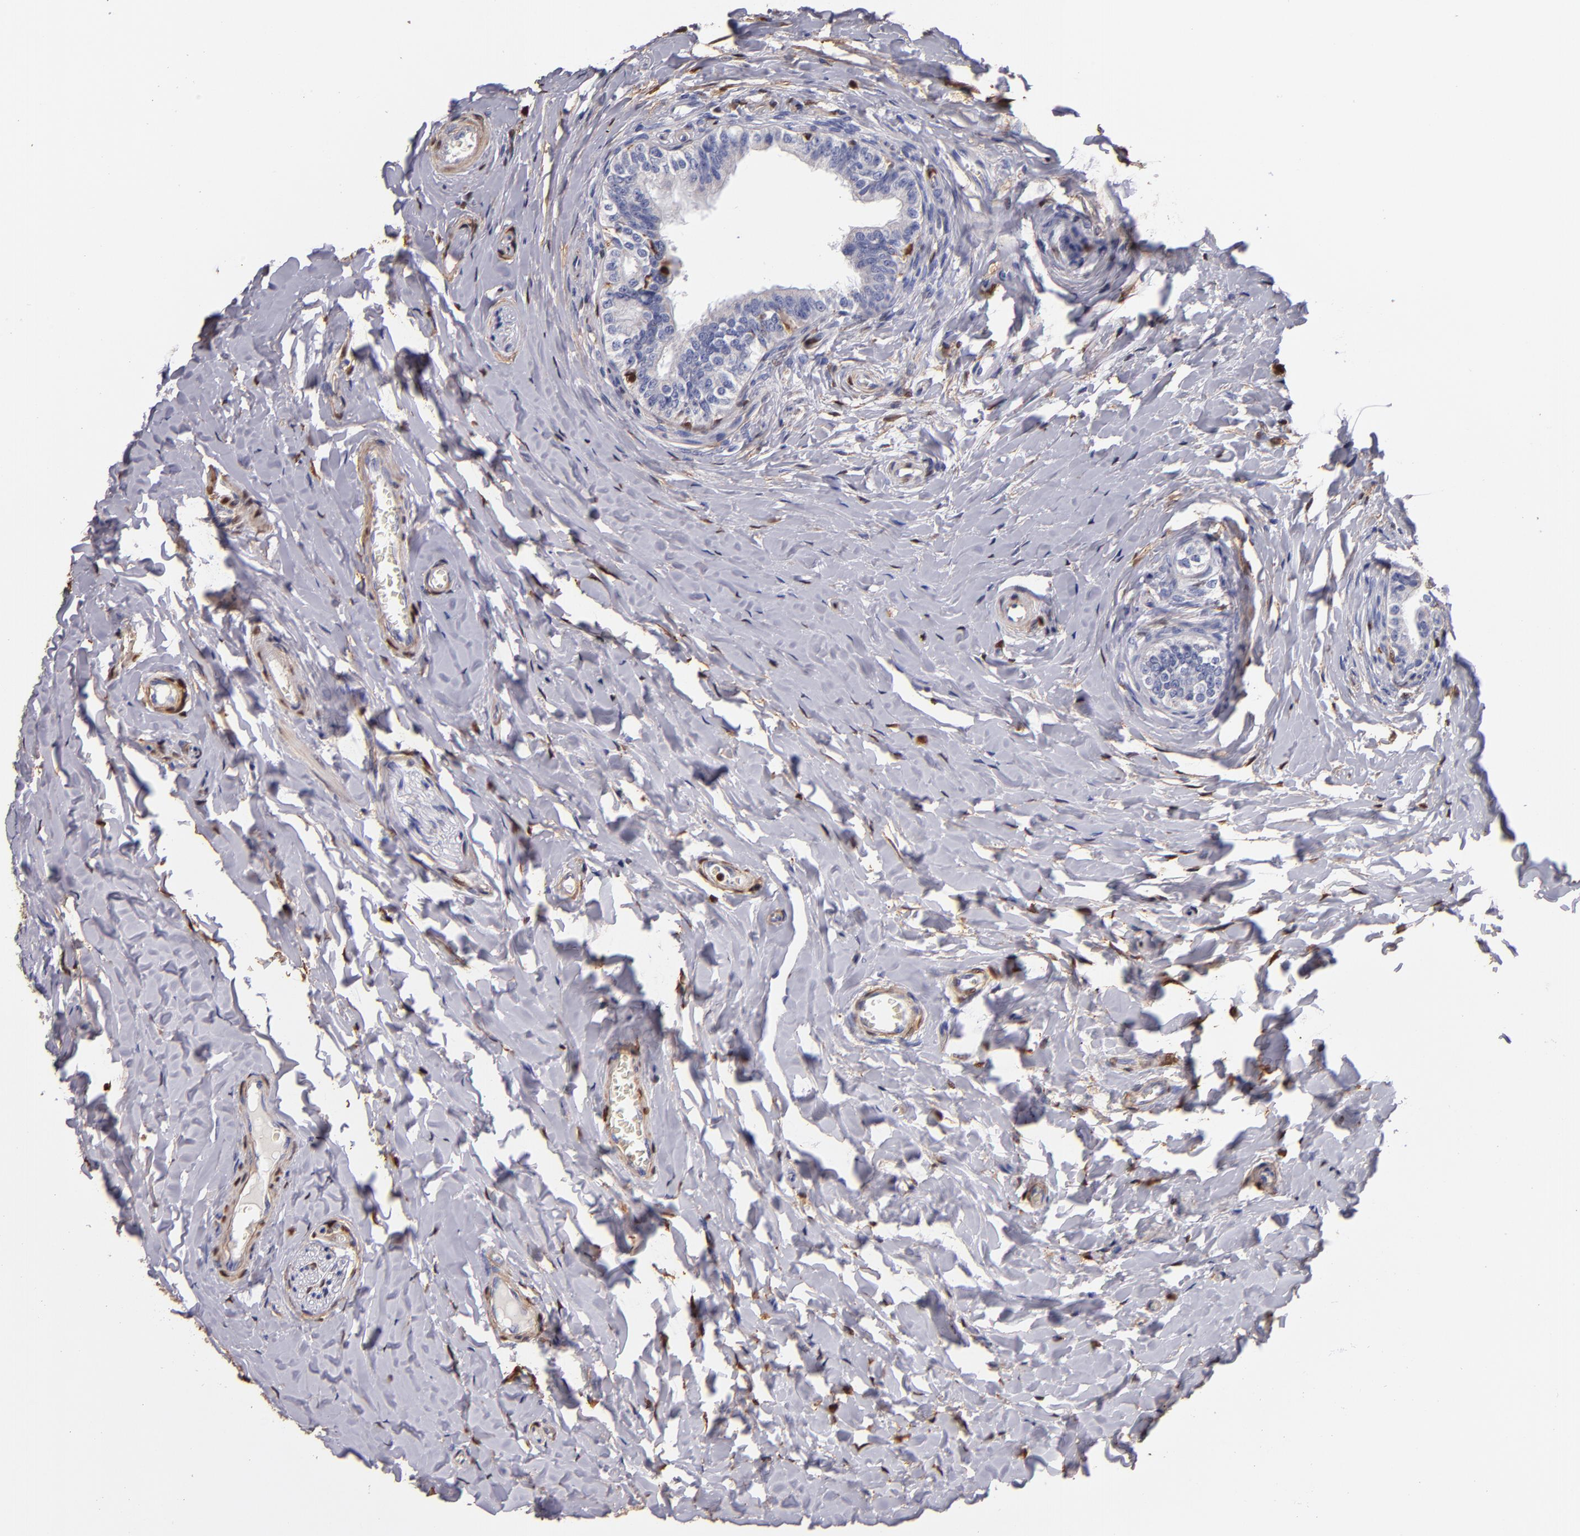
{"staining": {"intensity": "negative", "quantity": "none", "location": "none"}, "tissue": "epididymis", "cell_type": "Glandular cells", "image_type": "normal", "snomed": [{"axis": "morphology", "description": "Normal tissue, NOS"}, {"axis": "topography", "description": "Soft tissue"}, {"axis": "topography", "description": "Epididymis"}], "caption": "There is no significant positivity in glandular cells of epididymis.", "gene": "S100A4", "patient": {"sex": "male", "age": 26}}